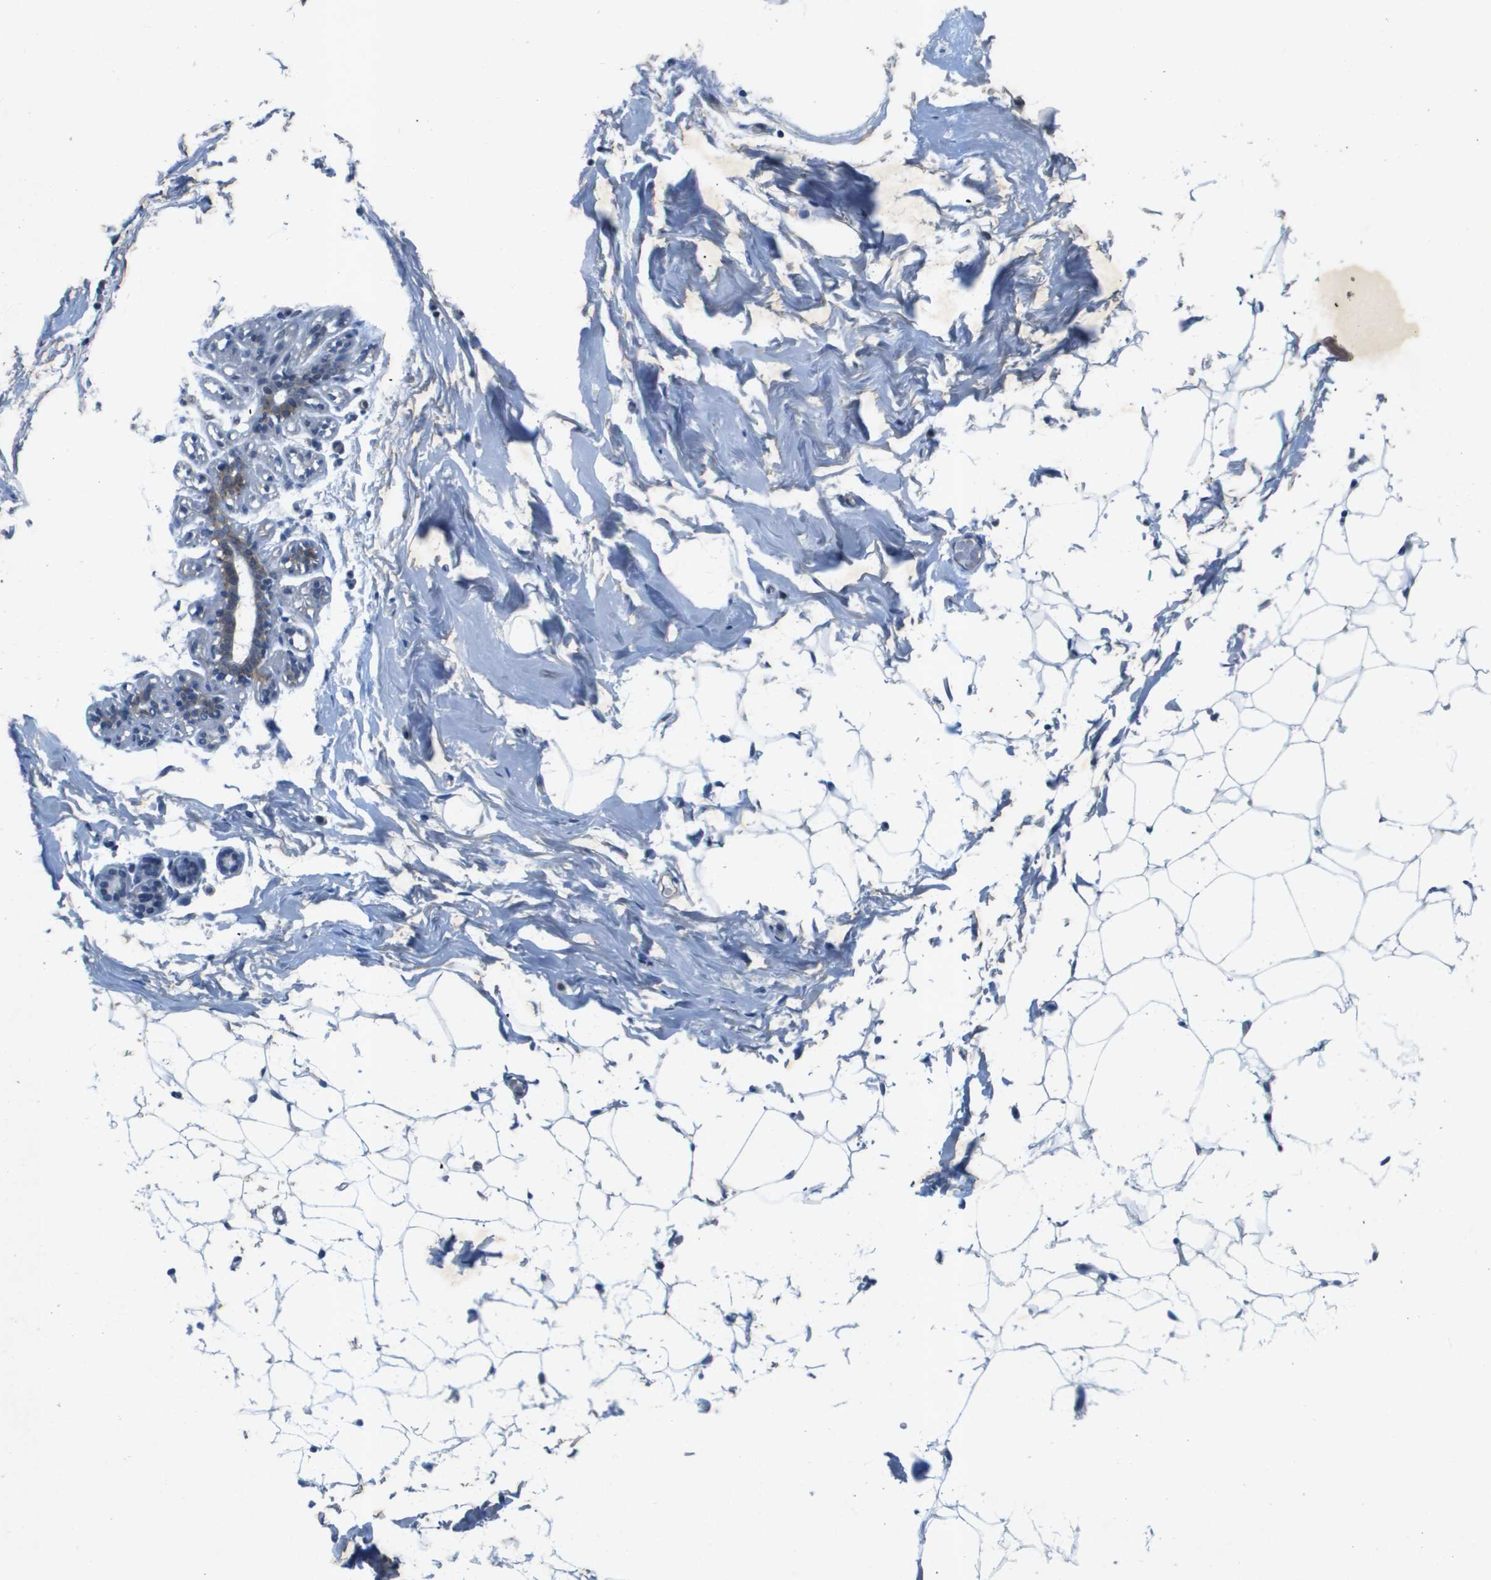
{"staining": {"intensity": "negative", "quantity": "none", "location": "none"}, "tissue": "adipose tissue", "cell_type": "Adipocytes", "image_type": "normal", "snomed": [{"axis": "morphology", "description": "Normal tissue, NOS"}, {"axis": "topography", "description": "Breast"}, {"axis": "topography", "description": "Soft tissue"}], "caption": "IHC image of benign adipose tissue stained for a protein (brown), which displays no expression in adipocytes. (Stains: DAB IHC with hematoxylin counter stain, Microscopy: brightfield microscopy at high magnification).", "gene": "ITGA6", "patient": {"sex": "female", "age": 75}}